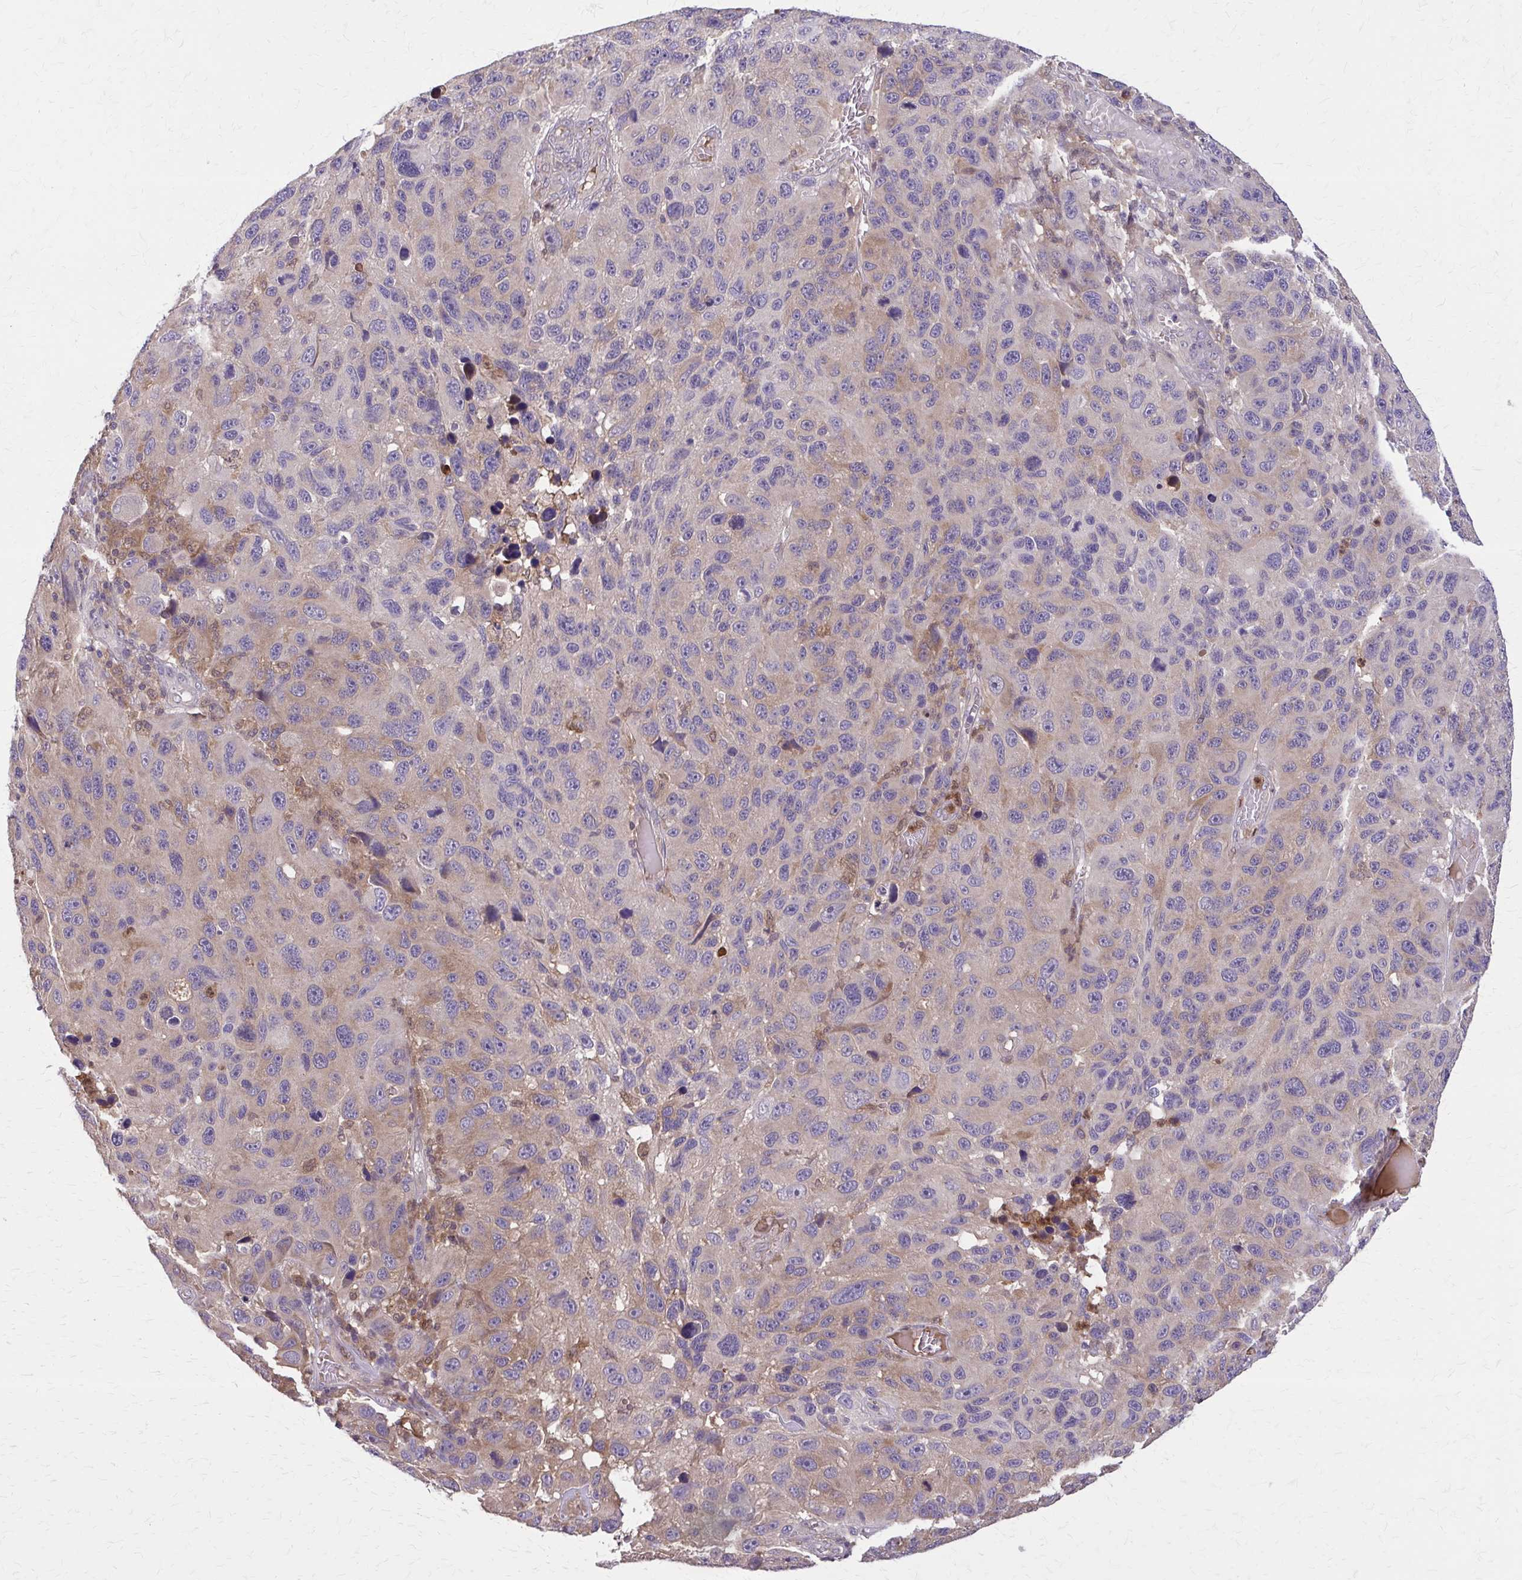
{"staining": {"intensity": "weak", "quantity": "<25%", "location": "cytoplasmic/membranous"}, "tissue": "melanoma", "cell_type": "Tumor cells", "image_type": "cancer", "snomed": [{"axis": "morphology", "description": "Malignant melanoma, NOS"}, {"axis": "topography", "description": "Skin"}], "caption": "DAB (3,3'-diaminobenzidine) immunohistochemical staining of human melanoma exhibits no significant staining in tumor cells.", "gene": "NRBF2", "patient": {"sex": "male", "age": 53}}